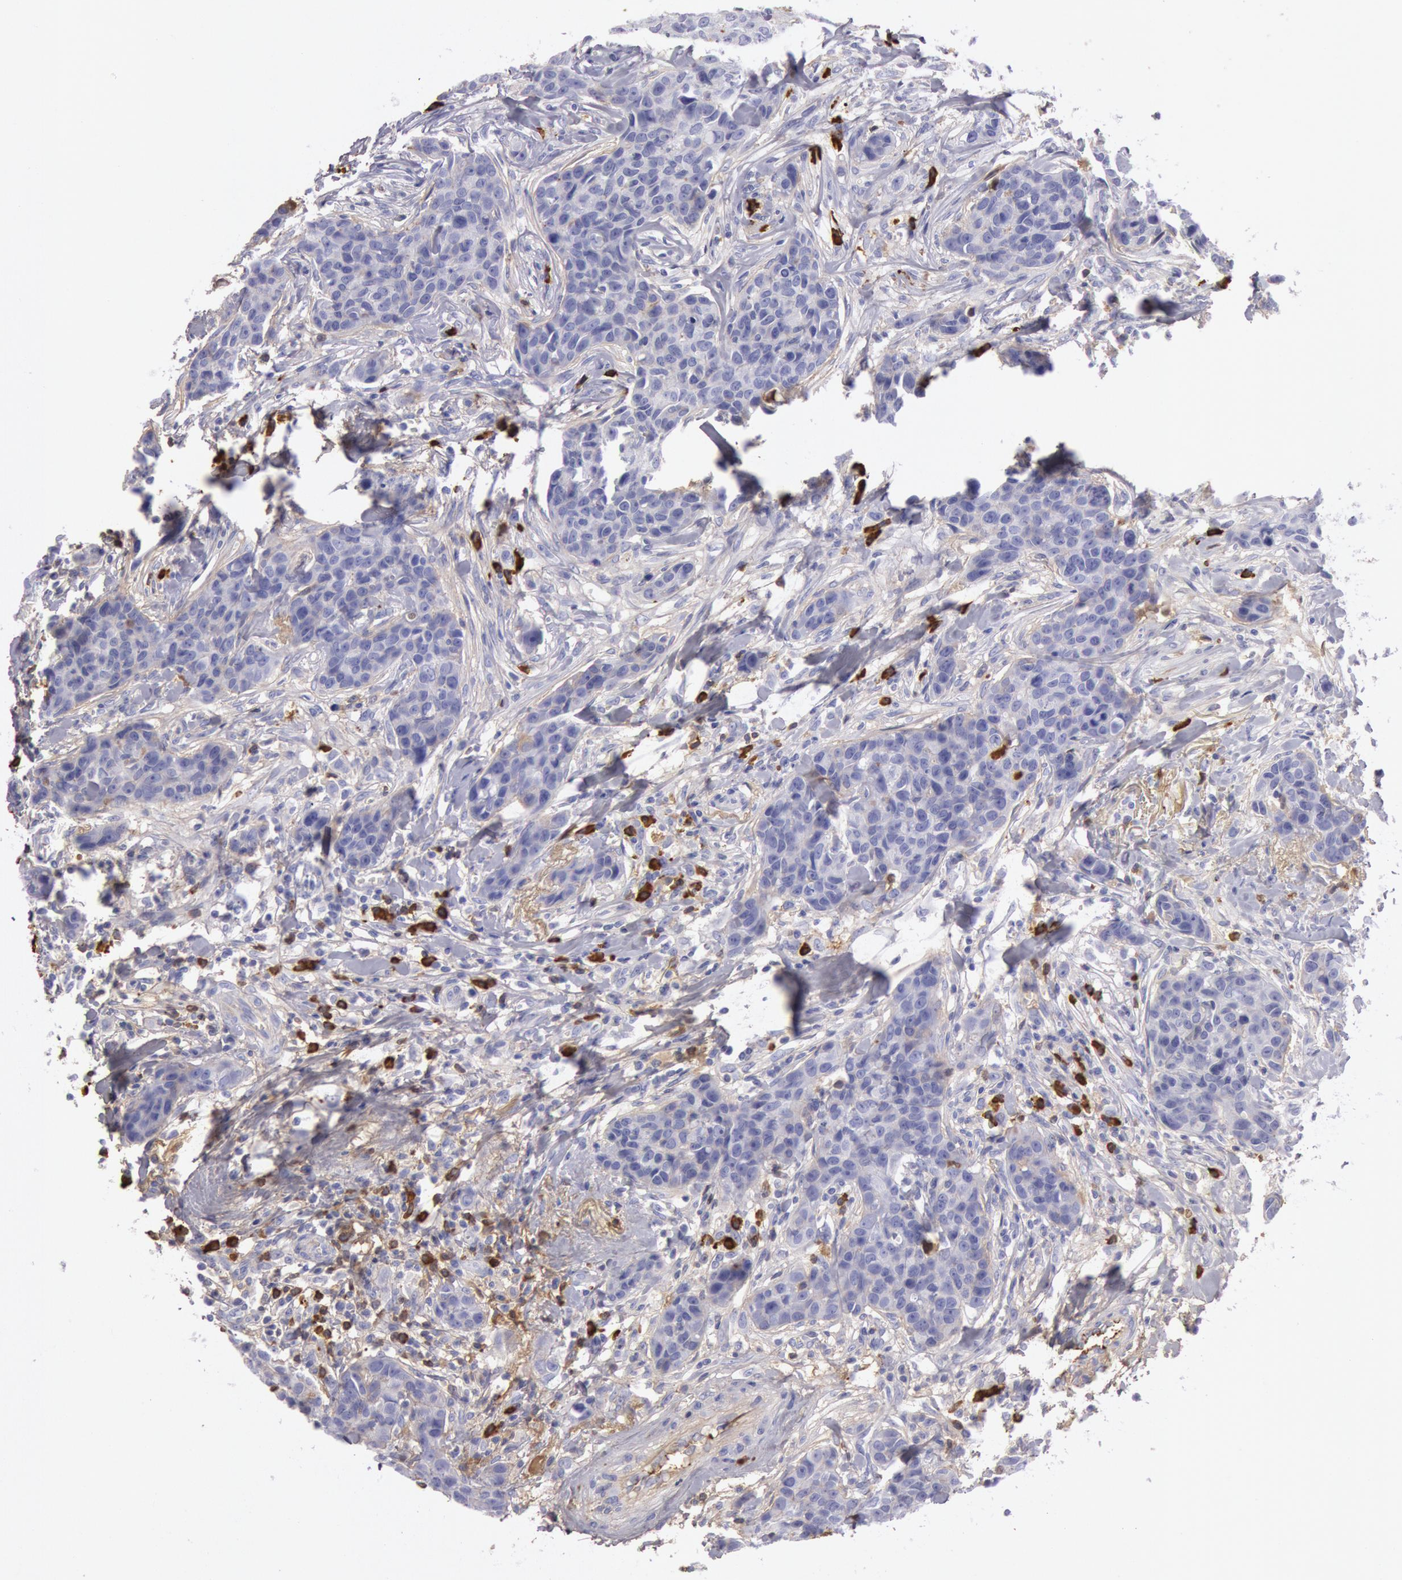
{"staining": {"intensity": "weak", "quantity": "<25%", "location": "cytoplasmic/membranous"}, "tissue": "breast cancer", "cell_type": "Tumor cells", "image_type": "cancer", "snomed": [{"axis": "morphology", "description": "Duct carcinoma"}, {"axis": "topography", "description": "Breast"}], "caption": "Immunohistochemistry (IHC) histopathology image of breast infiltrating ductal carcinoma stained for a protein (brown), which reveals no expression in tumor cells.", "gene": "IGHG1", "patient": {"sex": "female", "age": 91}}